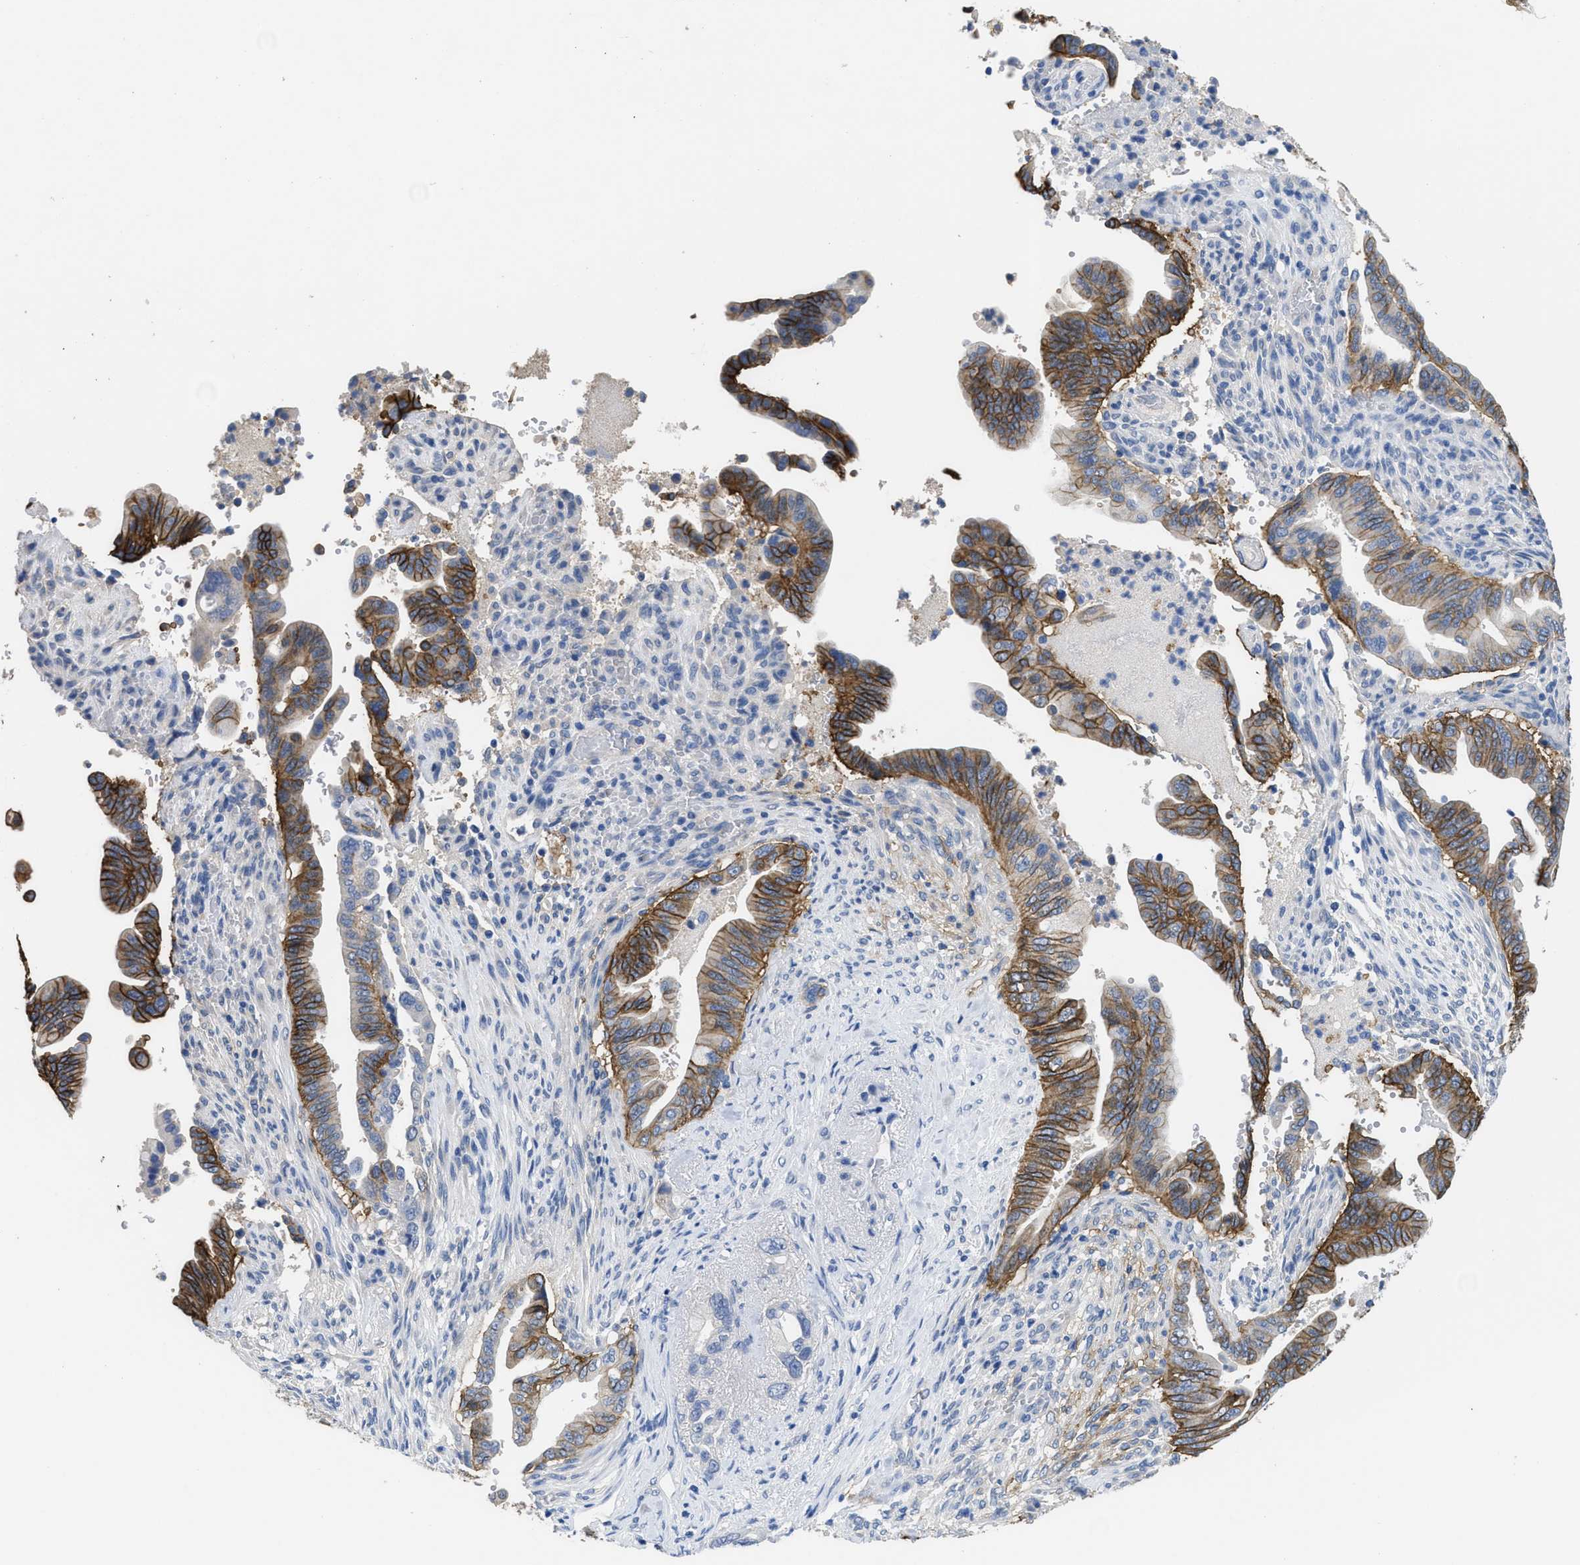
{"staining": {"intensity": "strong", "quantity": ">75%", "location": "cytoplasmic/membranous"}, "tissue": "pancreatic cancer", "cell_type": "Tumor cells", "image_type": "cancer", "snomed": [{"axis": "morphology", "description": "Adenocarcinoma, NOS"}, {"axis": "topography", "description": "Pancreas"}], "caption": "Human adenocarcinoma (pancreatic) stained for a protein (brown) shows strong cytoplasmic/membranous positive positivity in approximately >75% of tumor cells.", "gene": "CA9", "patient": {"sex": "male", "age": 70}}